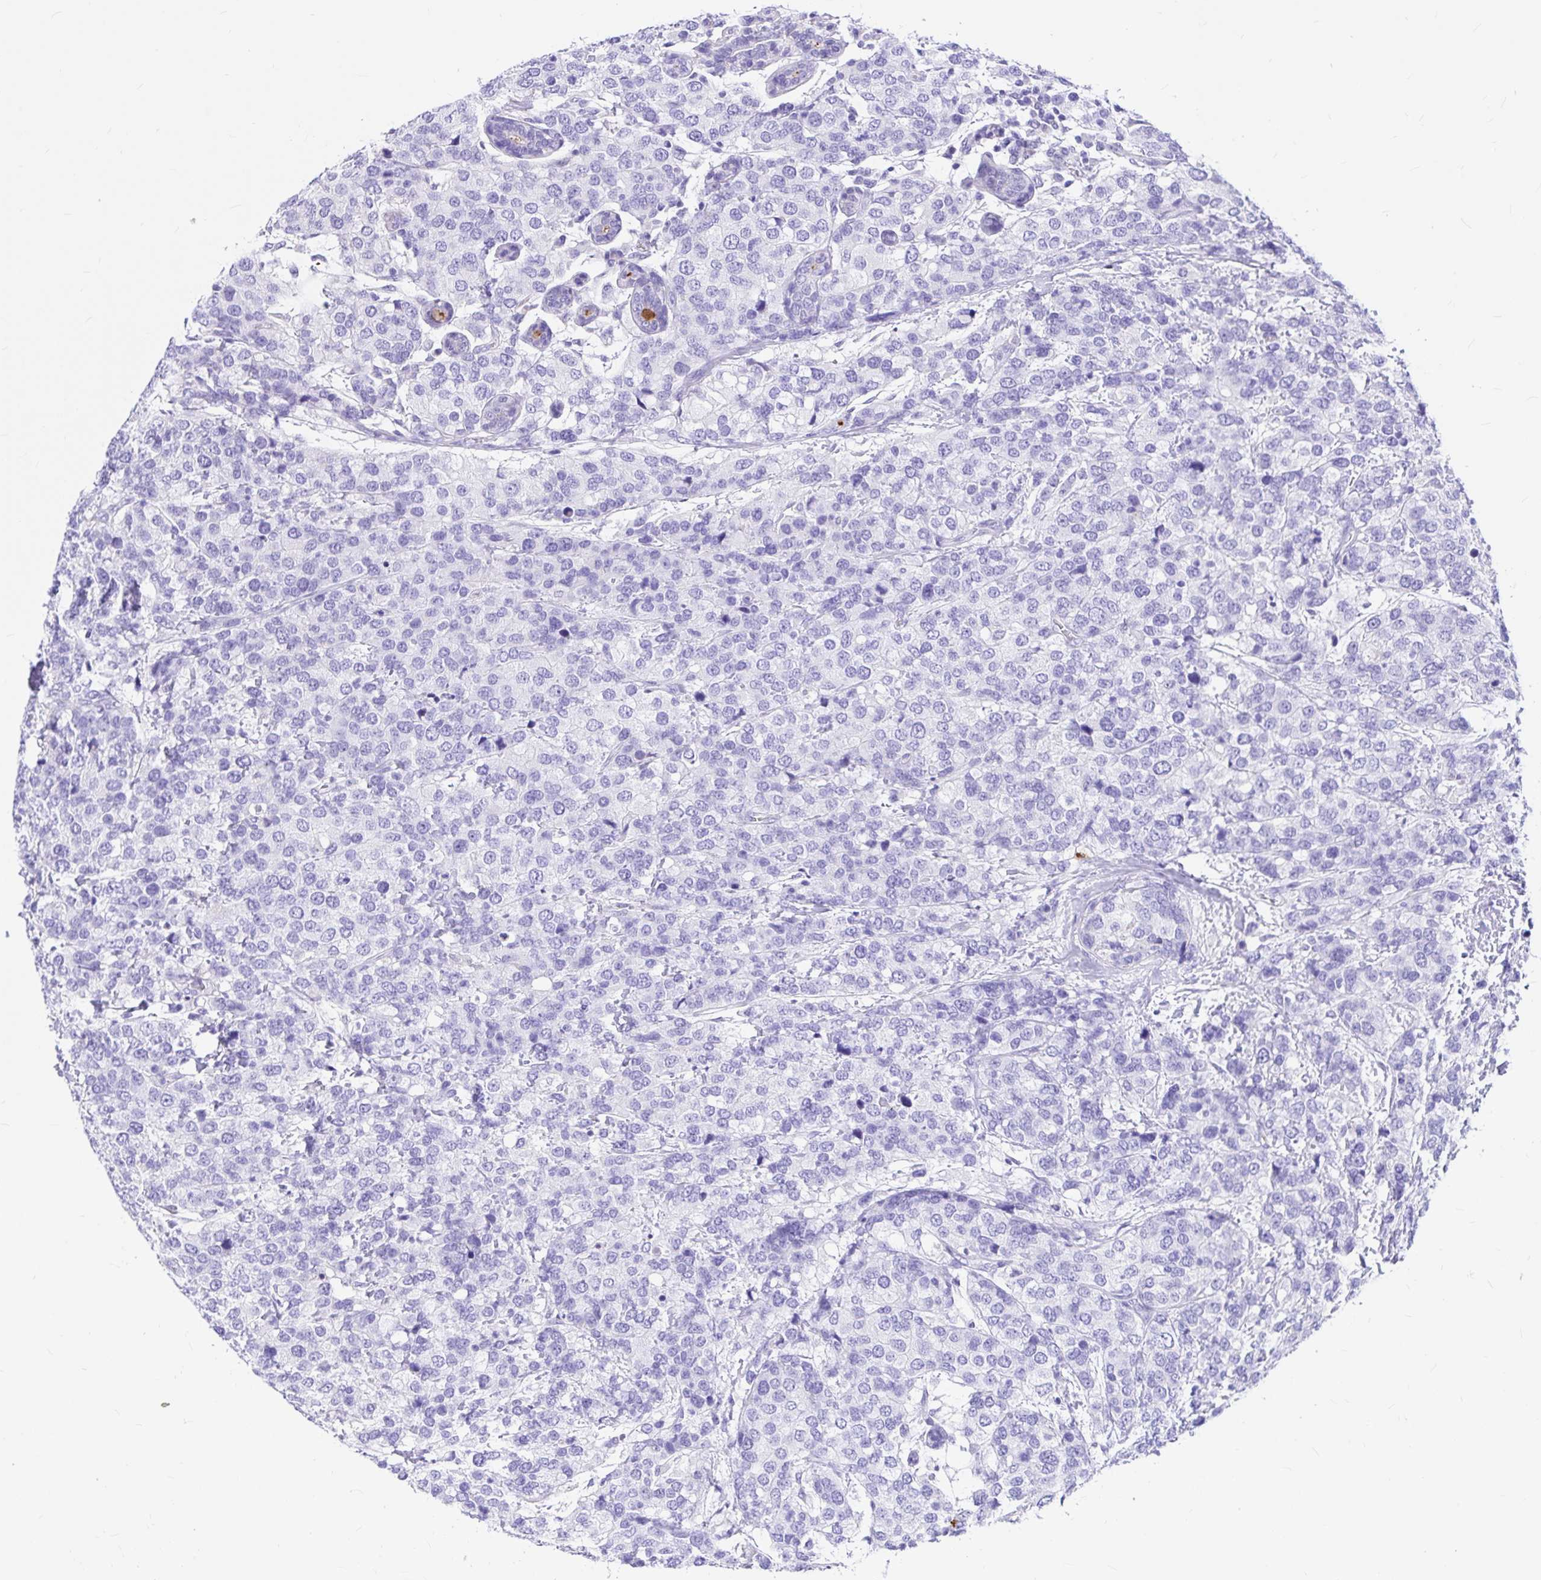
{"staining": {"intensity": "negative", "quantity": "none", "location": "none"}, "tissue": "breast cancer", "cell_type": "Tumor cells", "image_type": "cancer", "snomed": [{"axis": "morphology", "description": "Lobular carcinoma"}, {"axis": "topography", "description": "Breast"}], "caption": "Tumor cells are negative for protein expression in human breast cancer.", "gene": "CLEC1B", "patient": {"sex": "female", "age": 59}}